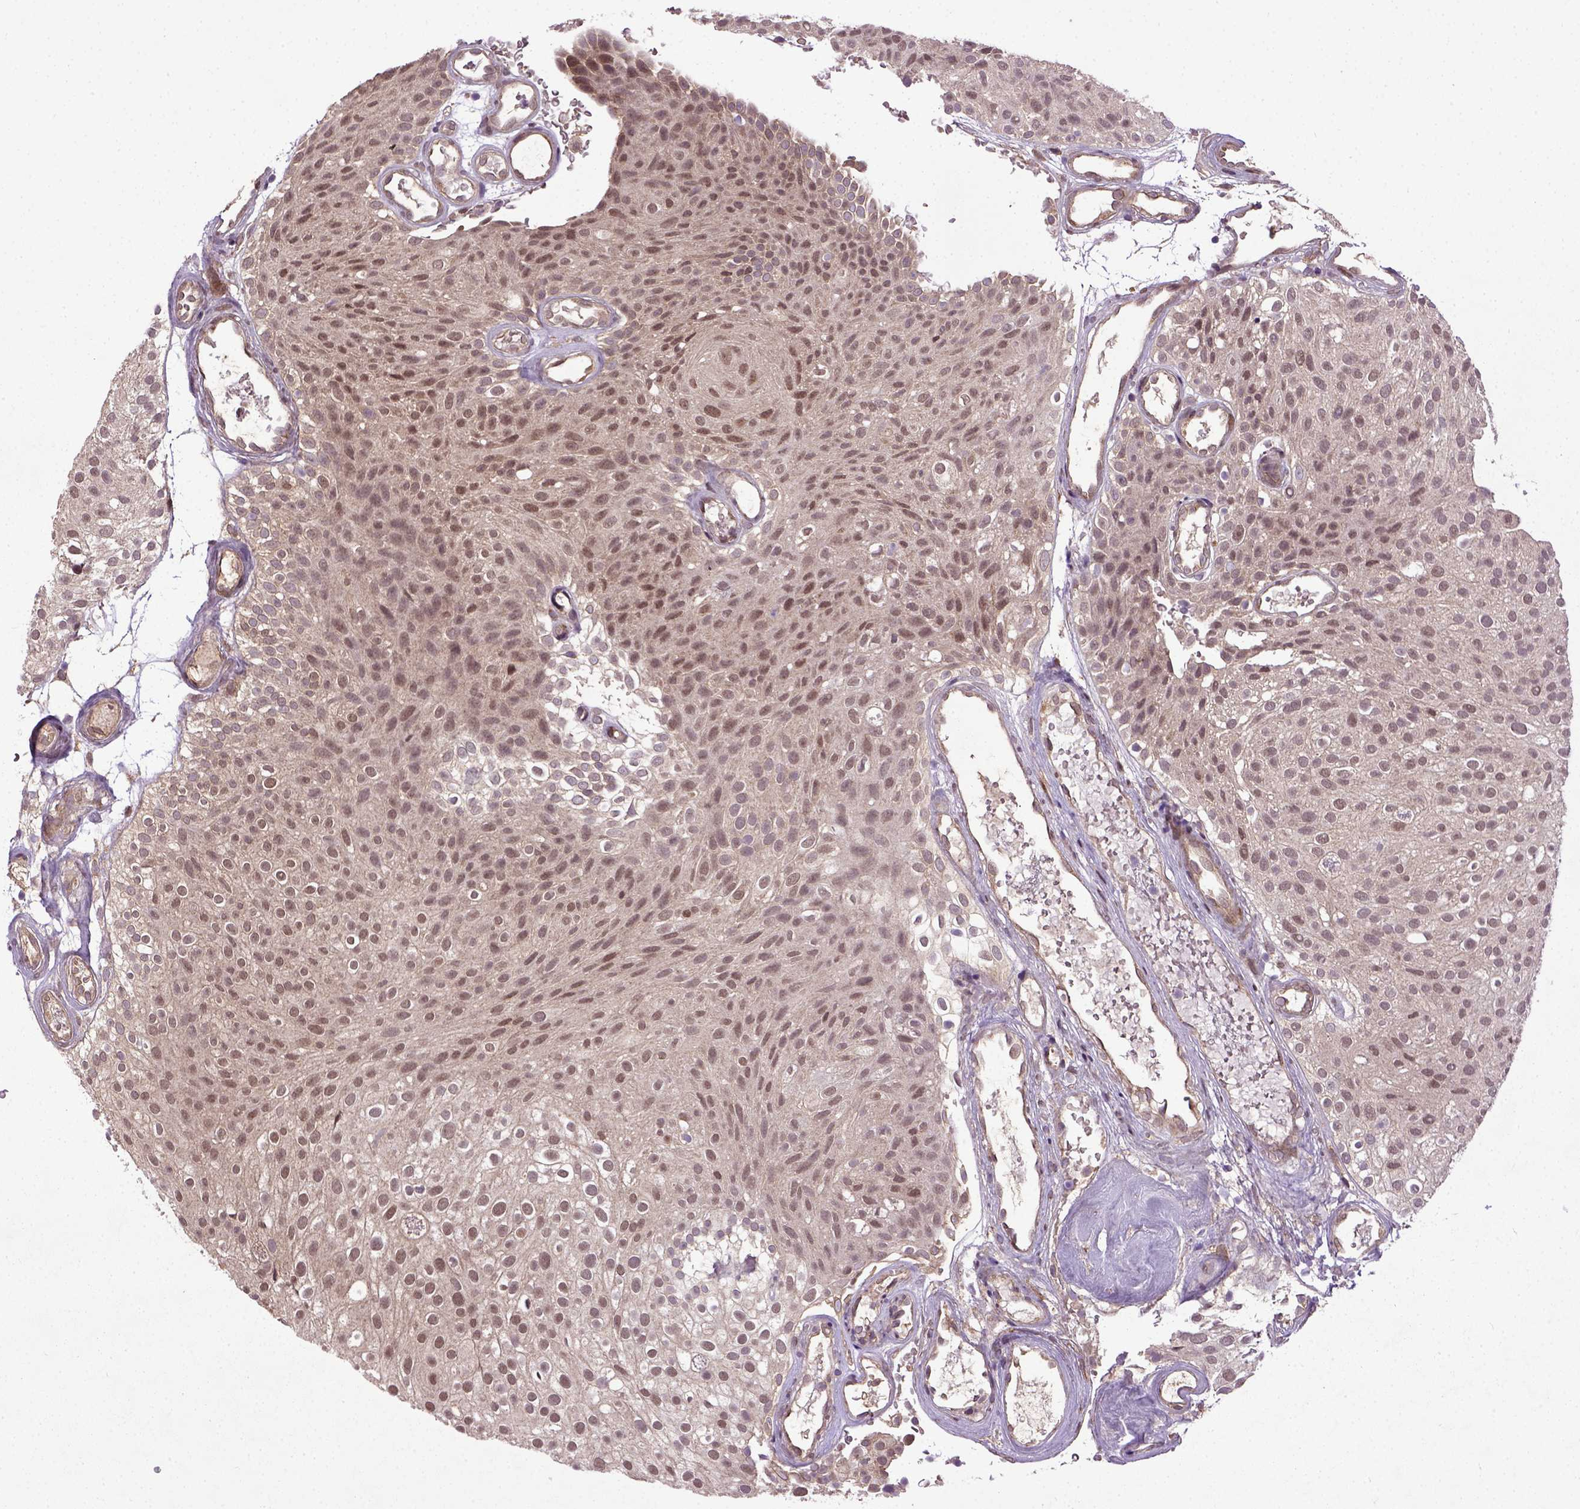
{"staining": {"intensity": "moderate", "quantity": "25%-75%", "location": "nuclear"}, "tissue": "urothelial cancer", "cell_type": "Tumor cells", "image_type": "cancer", "snomed": [{"axis": "morphology", "description": "Urothelial carcinoma, Low grade"}, {"axis": "topography", "description": "Urinary bladder"}], "caption": "Low-grade urothelial carcinoma was stained to show a protein in brown. There is medium levels of moderate nuclear positivity in approximately 25%-75% of tumor cells.", "gene": "UBA3", "patient": {"sex": "male", "age": 78}}